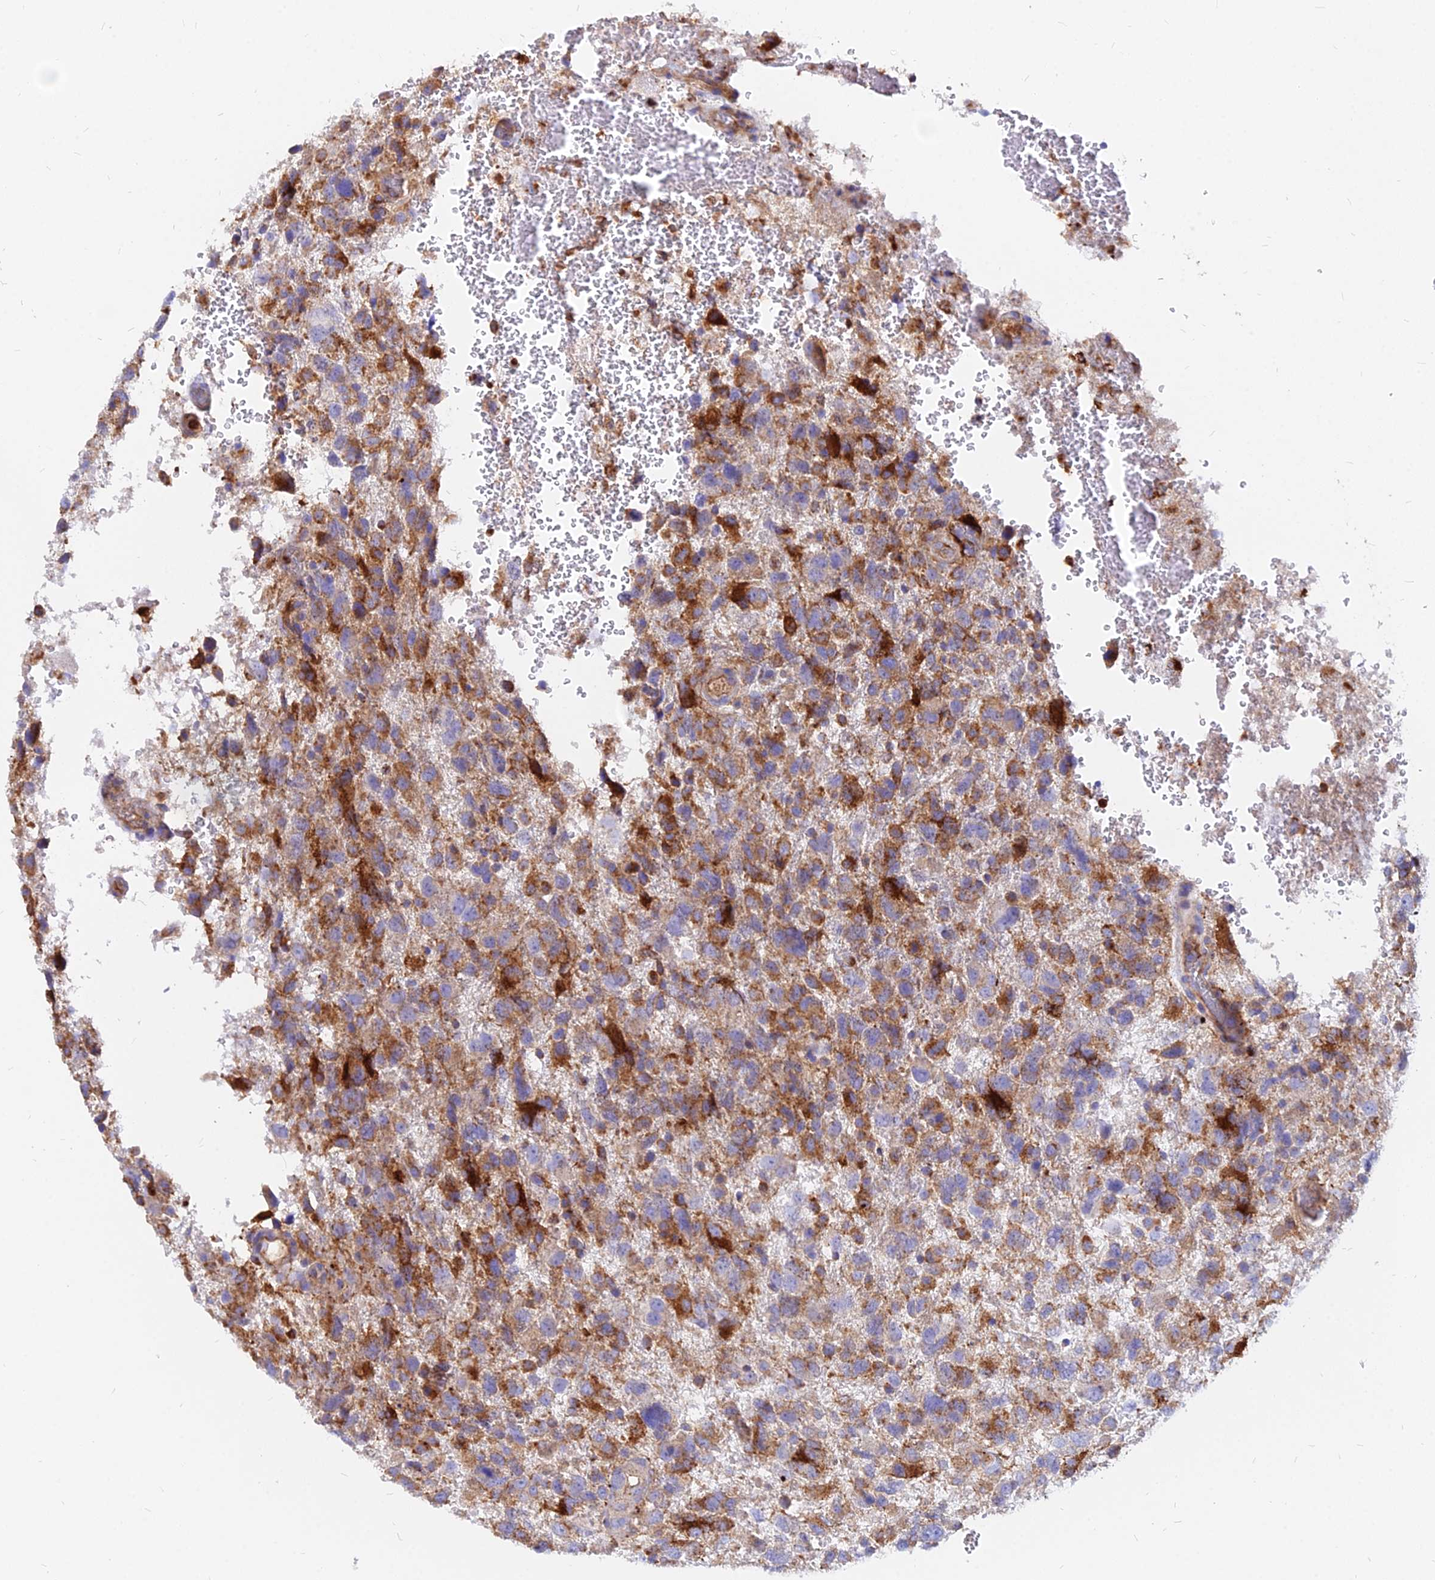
{"staining": {"intensity": "moderate", "quantity": ">75%", "location": "cytoplasmic/membranous"}, "tissue": "glioma", "cell_type": "Tumor cells", "image_type": "cancer", "snomed": [{"axis": "morphology", "description": "Glioma, malignant, High grade"}, {"axis": "topography", "description": "Brain"}], "caption": "A brown stain highlights moderate cytoplasmic/membranous expression of a protein in malignant glioma (high-grade) tumor cells.", "gene": "AGTRAP", "patient": {"sex": "male", "age": 61}}